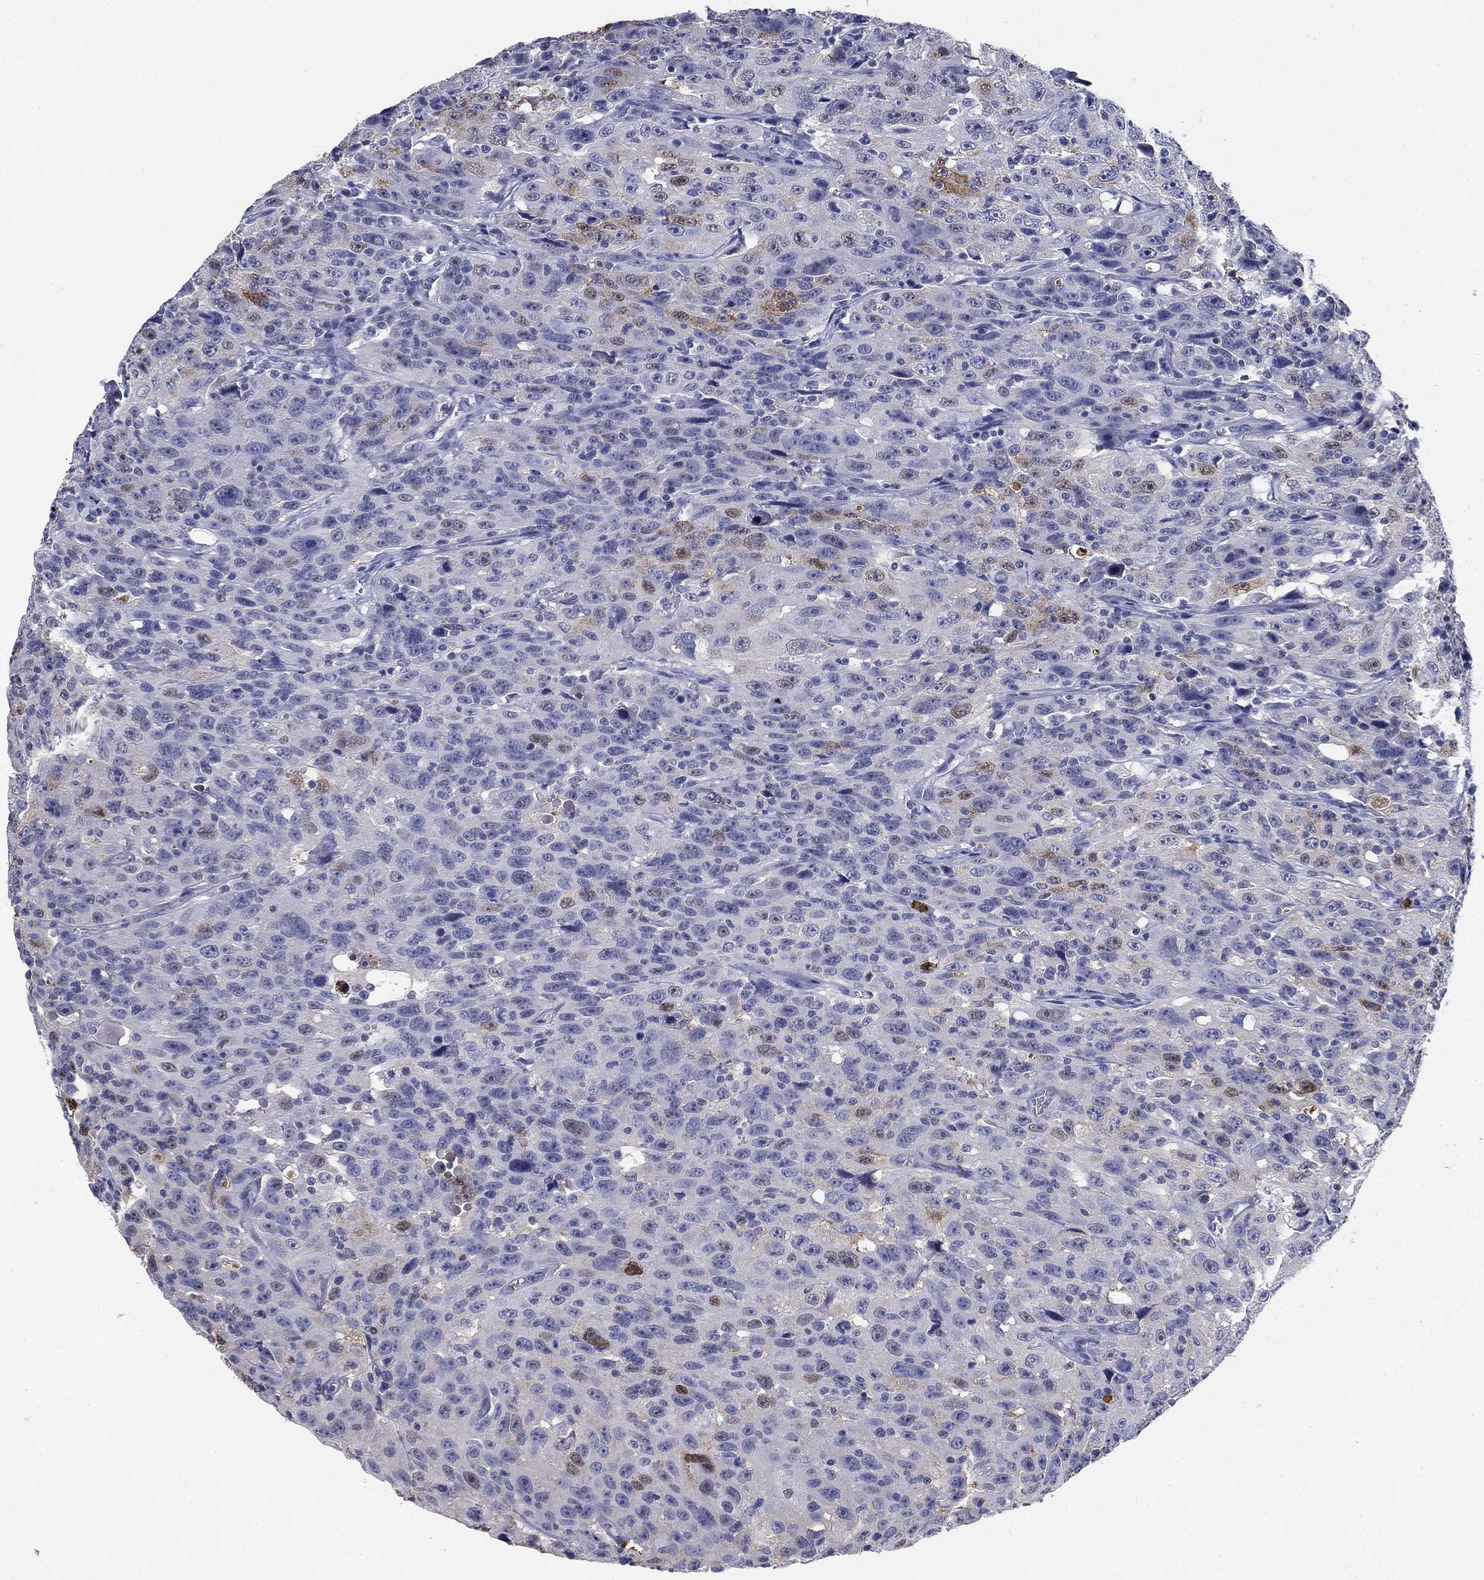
{"staining": {"intensity": "weak", "quantity": "<25%", "location": "cytoplasmic/membranous"}, "tissue": "urothelial cancer", "cell_type": "Tumor cells", "image_type": "cancer", "snomed": [{"axis": "morphology", "description": "Urothelial carcinoma, NOS"}, {"axis": "morphology", "description": "Urothelial carcinoma, High grade"}, {"axis": "topography", "description": "Urinary bladder"}], "caption": "High power microscopy photomicrograph of an immunohistochemistry (IHC) histopathology image of high-grade urothelial carcinoma, revealing no significant expression in tumor cells. Nuclei are stained in blue.", "gene": "IGSF8", "patient": {"sex": "female", "age": 73}}